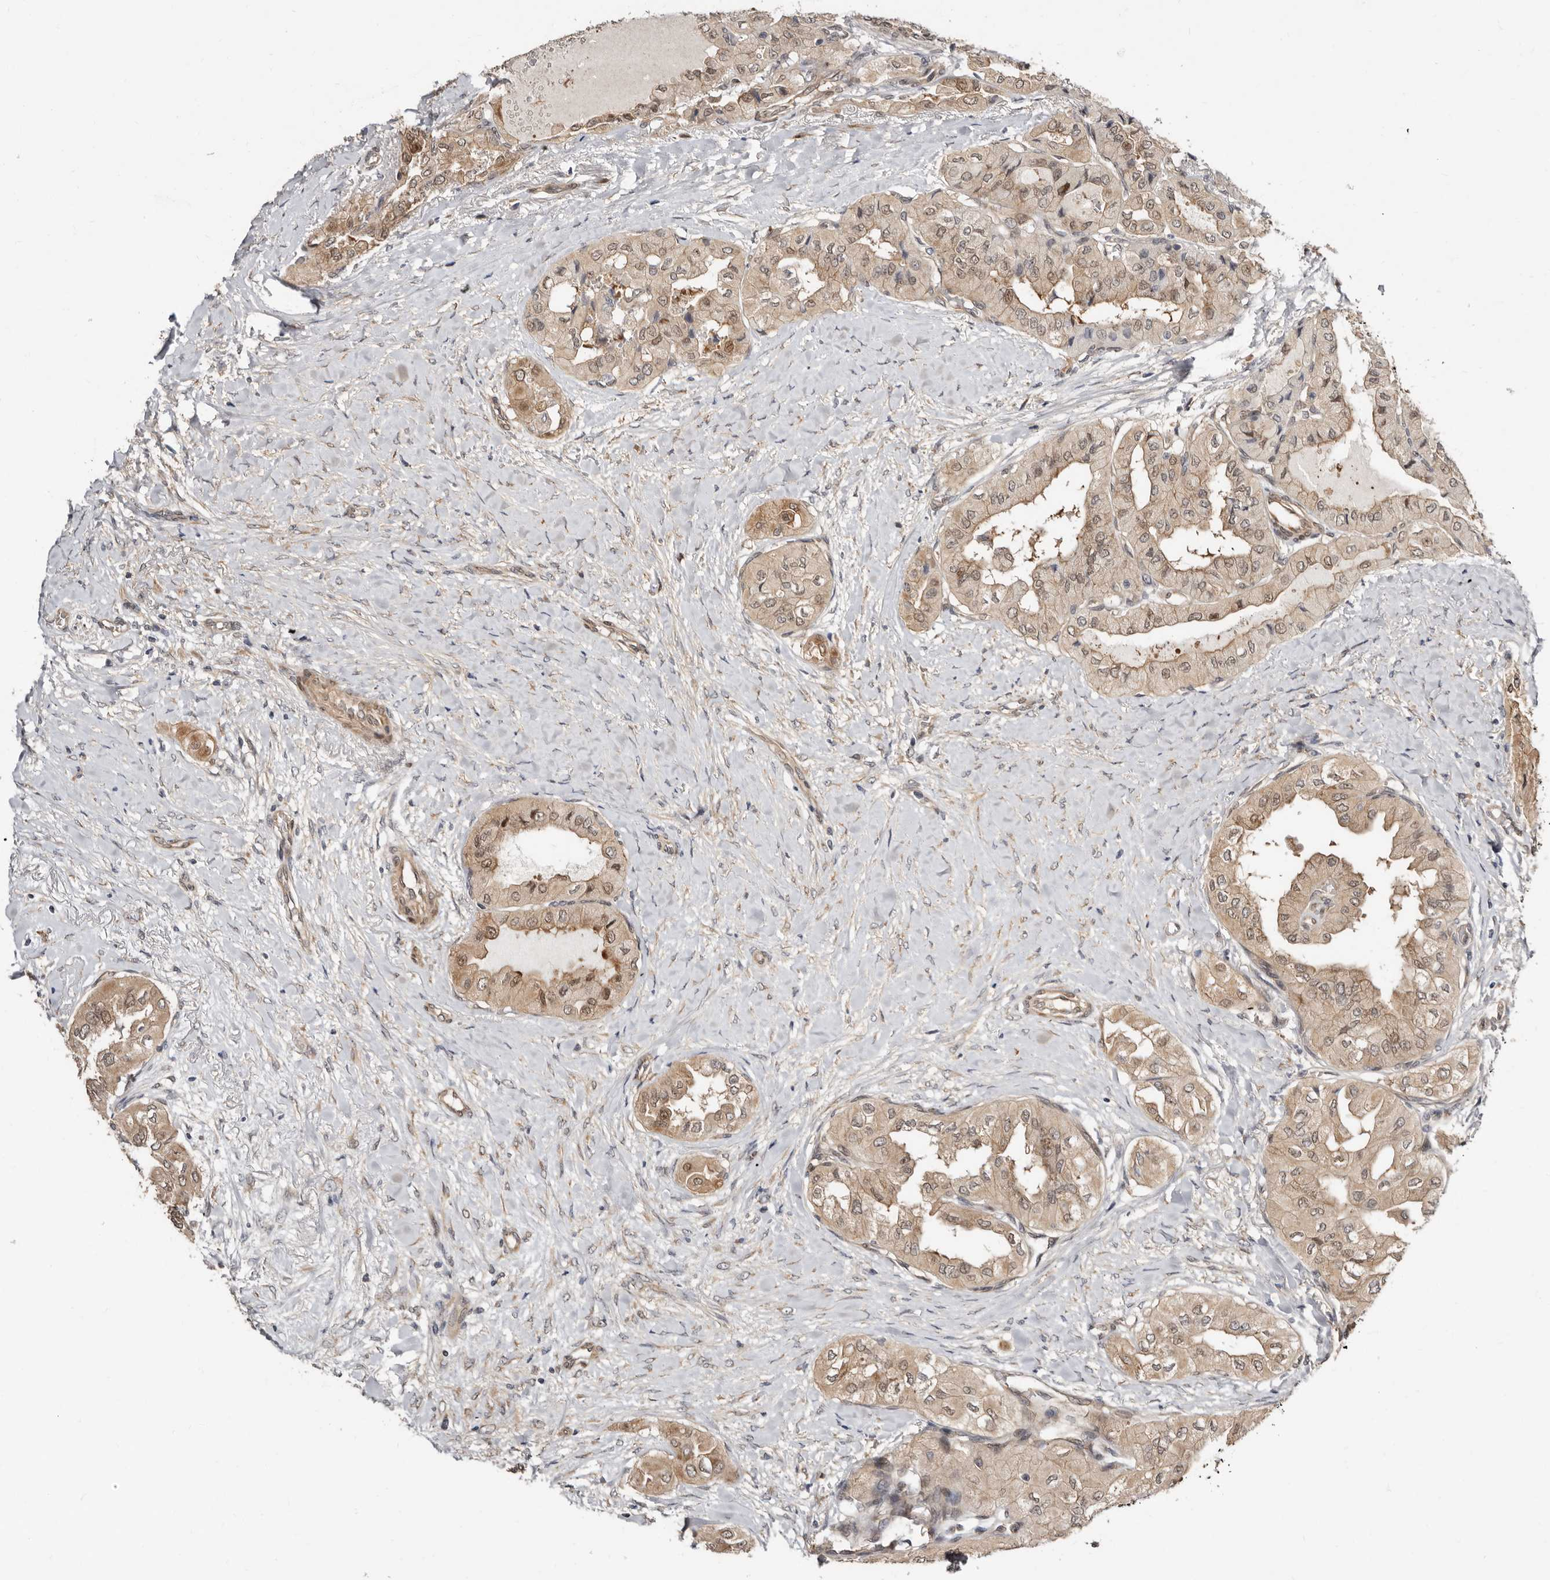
{"staining": {"intensity": "moderate", "quantity": ">75%", "location": "cytoplasmic/membranous,nuclear"}, "tissue": "thyroid cancer", "cell_type": "Tumor cells", "image_type": "cancer", "snomed": [{"axis": "morphology", "description": "Papillary adenocarcinoma, NOS"}, {"axis": "topography", "description": "Thyroid gland"}], "caption": "Immunohistochemistry (IHC) photomicrograph of neoplastic tissue: human thyroid cancer (papillary adenocarcinoma) stained using immunohistochemistry exhibits medium levels of moderate protein expression localized specifically in the cytoplasmic/membranous and nuclear of tumor cells, appearing as a cytoplasmic/membranous and nuclear brown color.", "gene": "SBDS", "patient": {"sex": "female", "age": 59}}